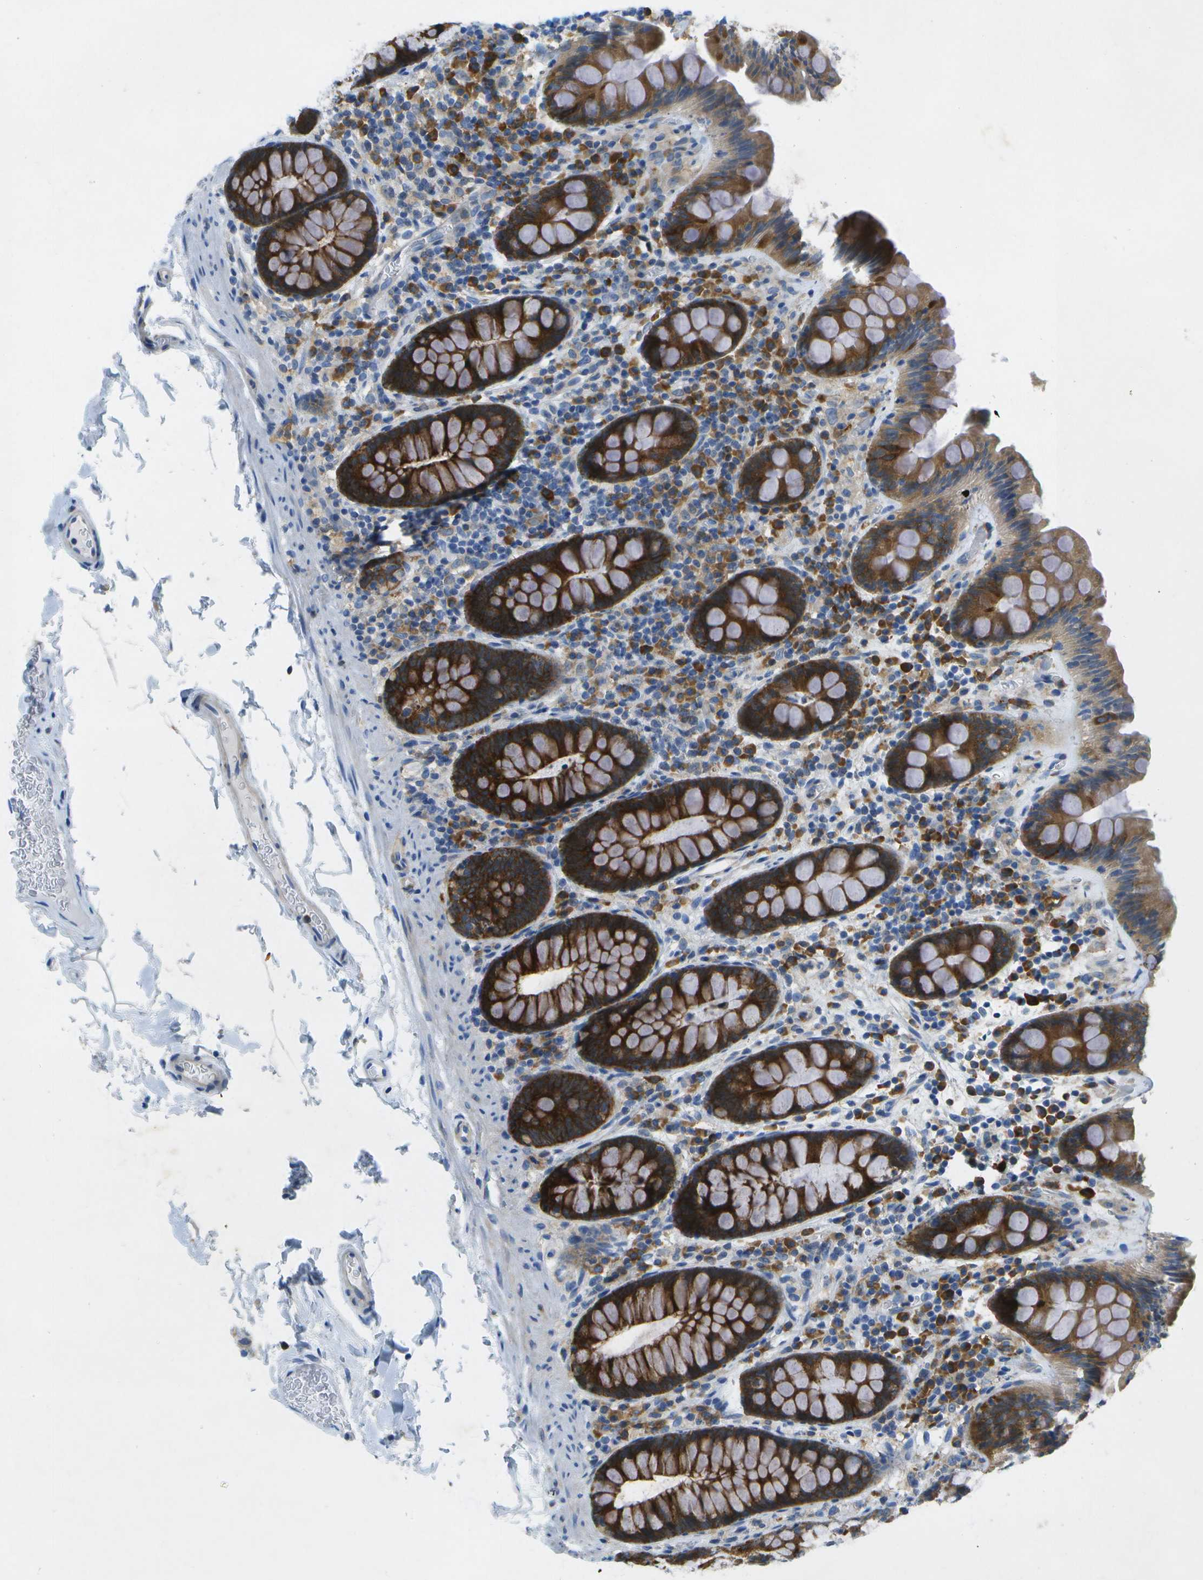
{"staining": {"intensity": "weak", "quantity": ">75%", "location": "cytoplasmic/membranous"}, "tissue": "colon", "cell_type": "Endothelial cells", "image_type": "normal", "snomed": [{"axis": "morphology", "description": "Normal tissue, NOS"}, {"axis": "topography", "description": "Colon"}], "caption": "The immunohistochemical stain labels weak cytoplasmic/membranous expression in endothelial cells of unremarkable colon.", "gene": "WNK2", "patient": {"sex": "female", "age": 80}}